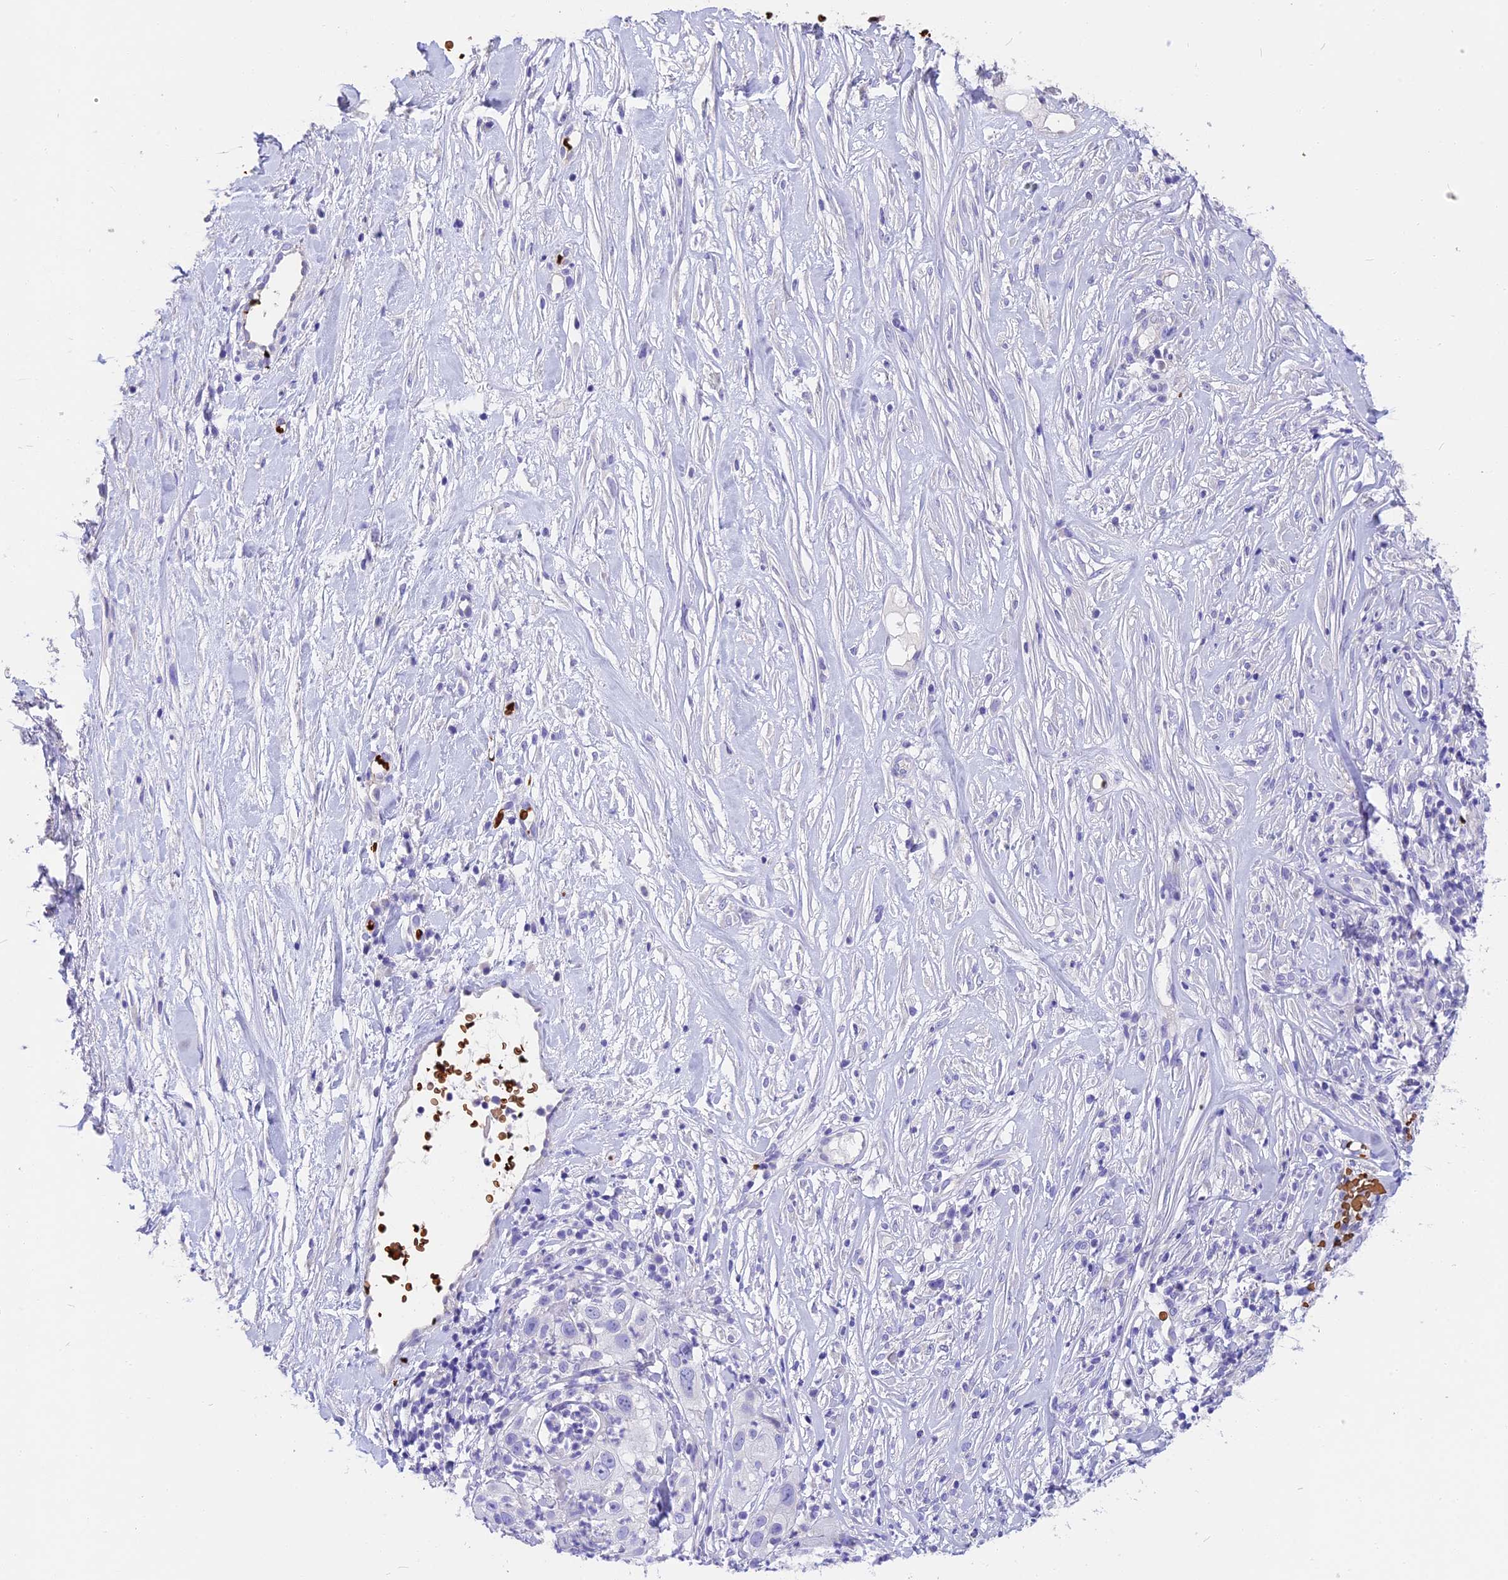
{"staining": {"intensity": "negative", "quantity": "none", "location": "none"}, "tissue": "skin cancer", "cell_type": "Tumor cells", "image_type": "cancer", "snomed": [{"axis": "morphology", "description": "Squamous cell carcinoma, NOS"}, {"axis": "topography", "description": "Skin"}], "caption": "Human skin cancer (squamous cell carcinoma) stained for a protein using immunohistochemistry (IHC) displays no positivity in tumor cells.", "gene": "TNNC2", "patient": {"sex": "female", "age": 44}}